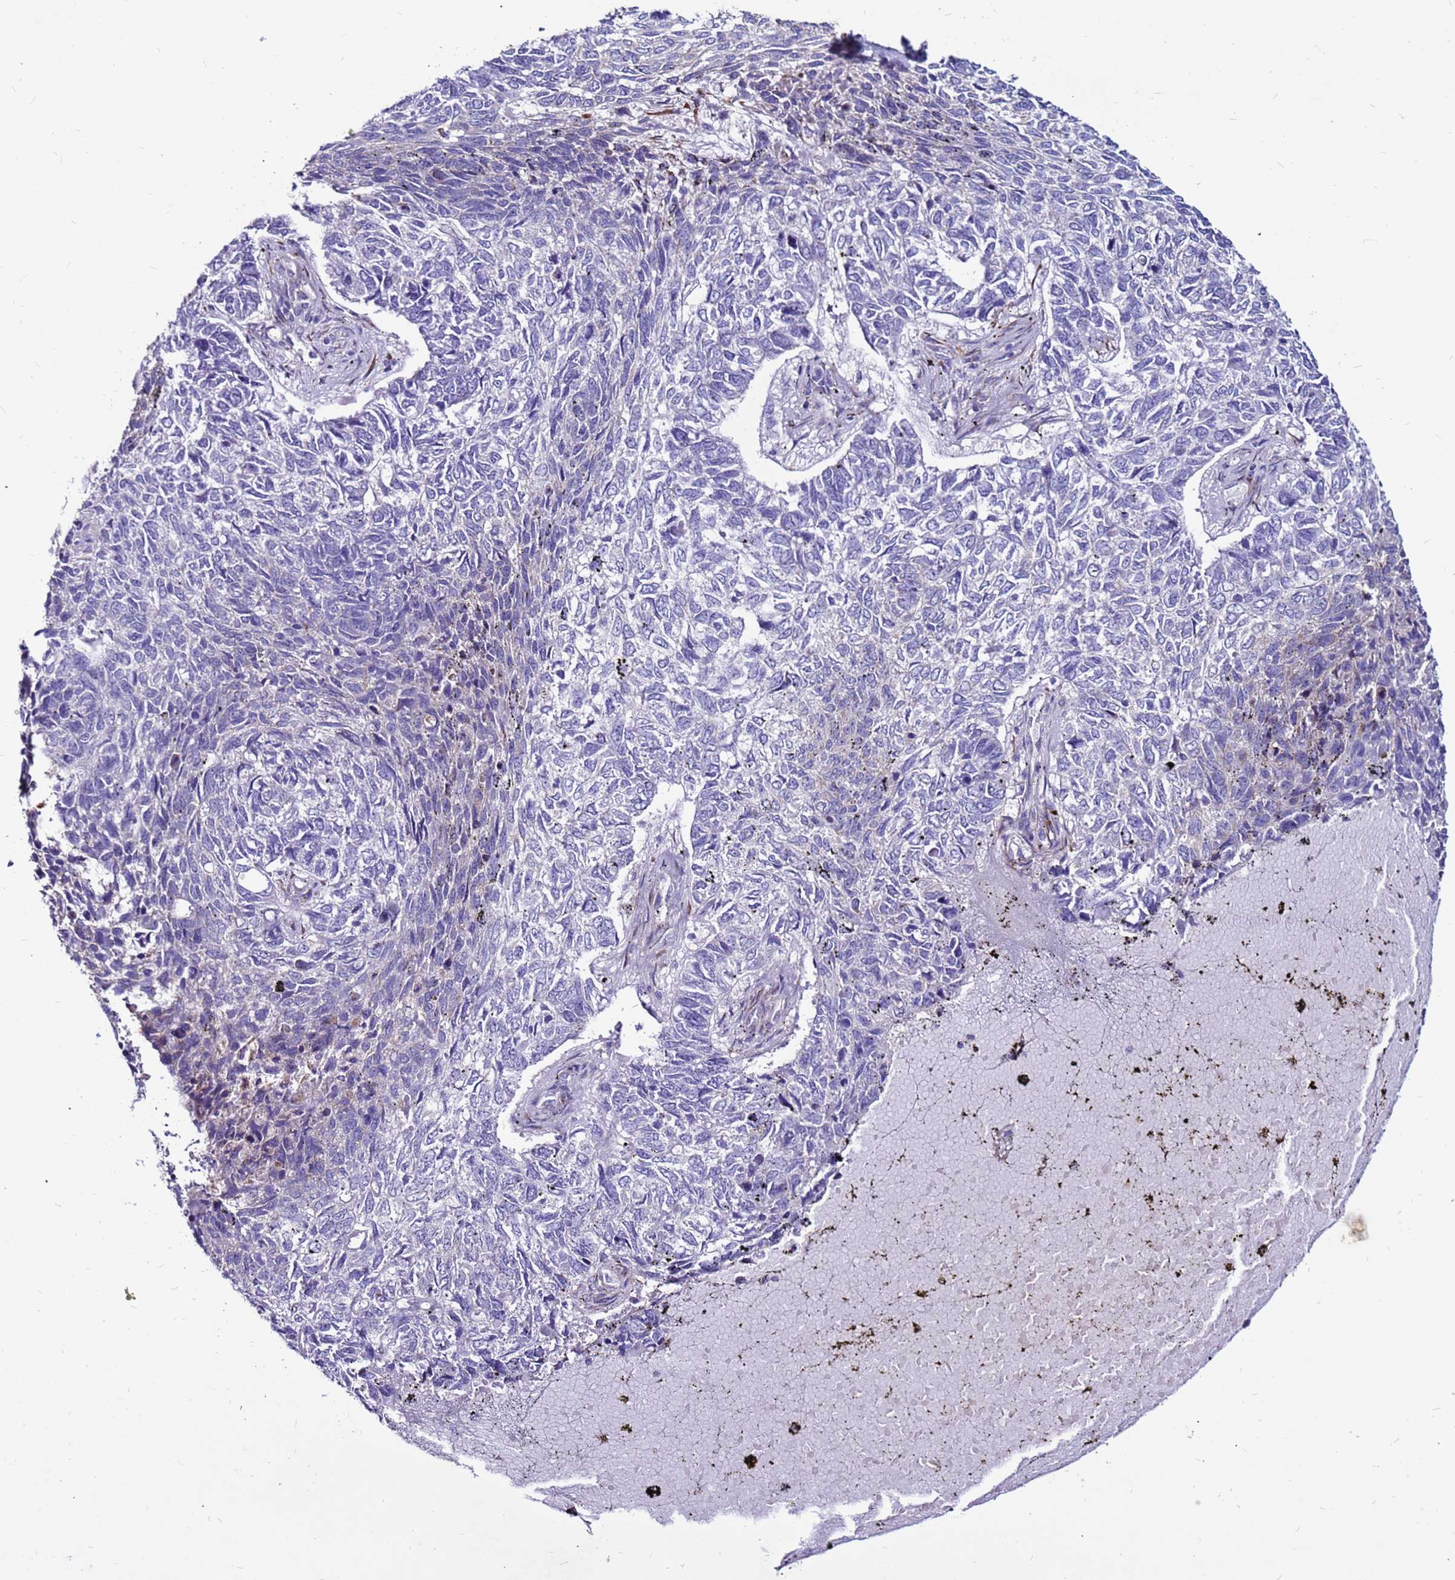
{"staining": {"intensity": "negative", "quantity": "none", "location": "none"}, "tissue": "skin cancer", "cell_type": "Tumor cells", "image_type": "cancer", "snomed": [{"axis": "morphology", "description": "Basal cell carcinoma"}, {"axis": "topography", "description": "Skin"}], "caption": "Protein analysis of basal cell carcinoma (skin) displays no significant positivity in tumor cells.", "gene": "SLC44A3", "patient": {"sex": "female", "age": 65}}